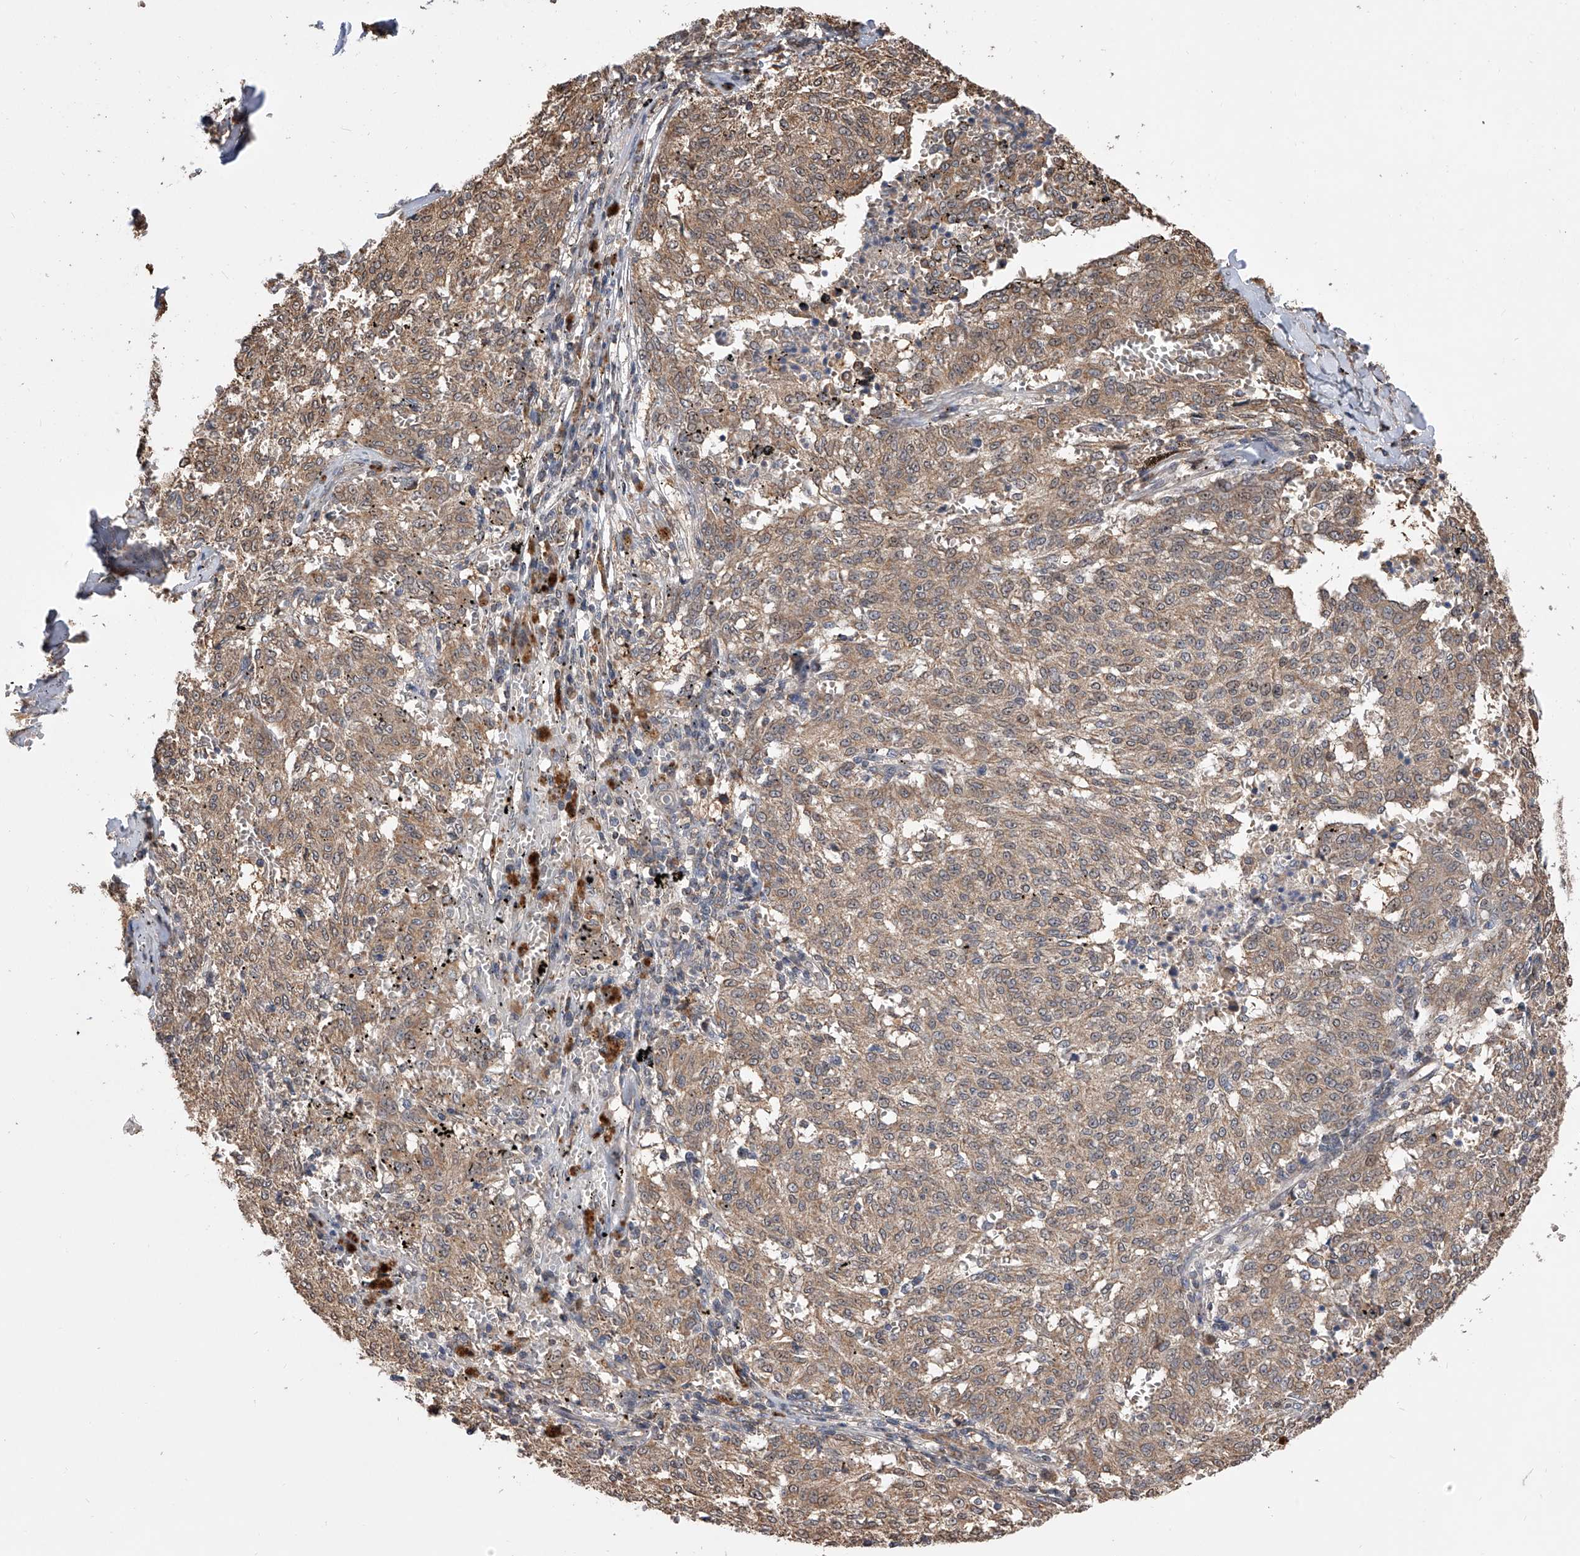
{"staining": {"intensity": "weak", "quantity": ">75%", "location": "cytoplasmic/membranous"}, "tissue": "melanoma", "cell_type": "Tumor cells", "image_type": "cancer", "snomed": [{"axis": "morphology", "description": "Malignant melanoma, NOS"}, {"axis": "topography", "description": "Skin"}], "caption": "Weak cytoplasmic/membranous expression is appreciated in about >75% of tumor cells in melanoma.", "gene": "GMDS", "patient": {"sex": "female", "age": 72}}